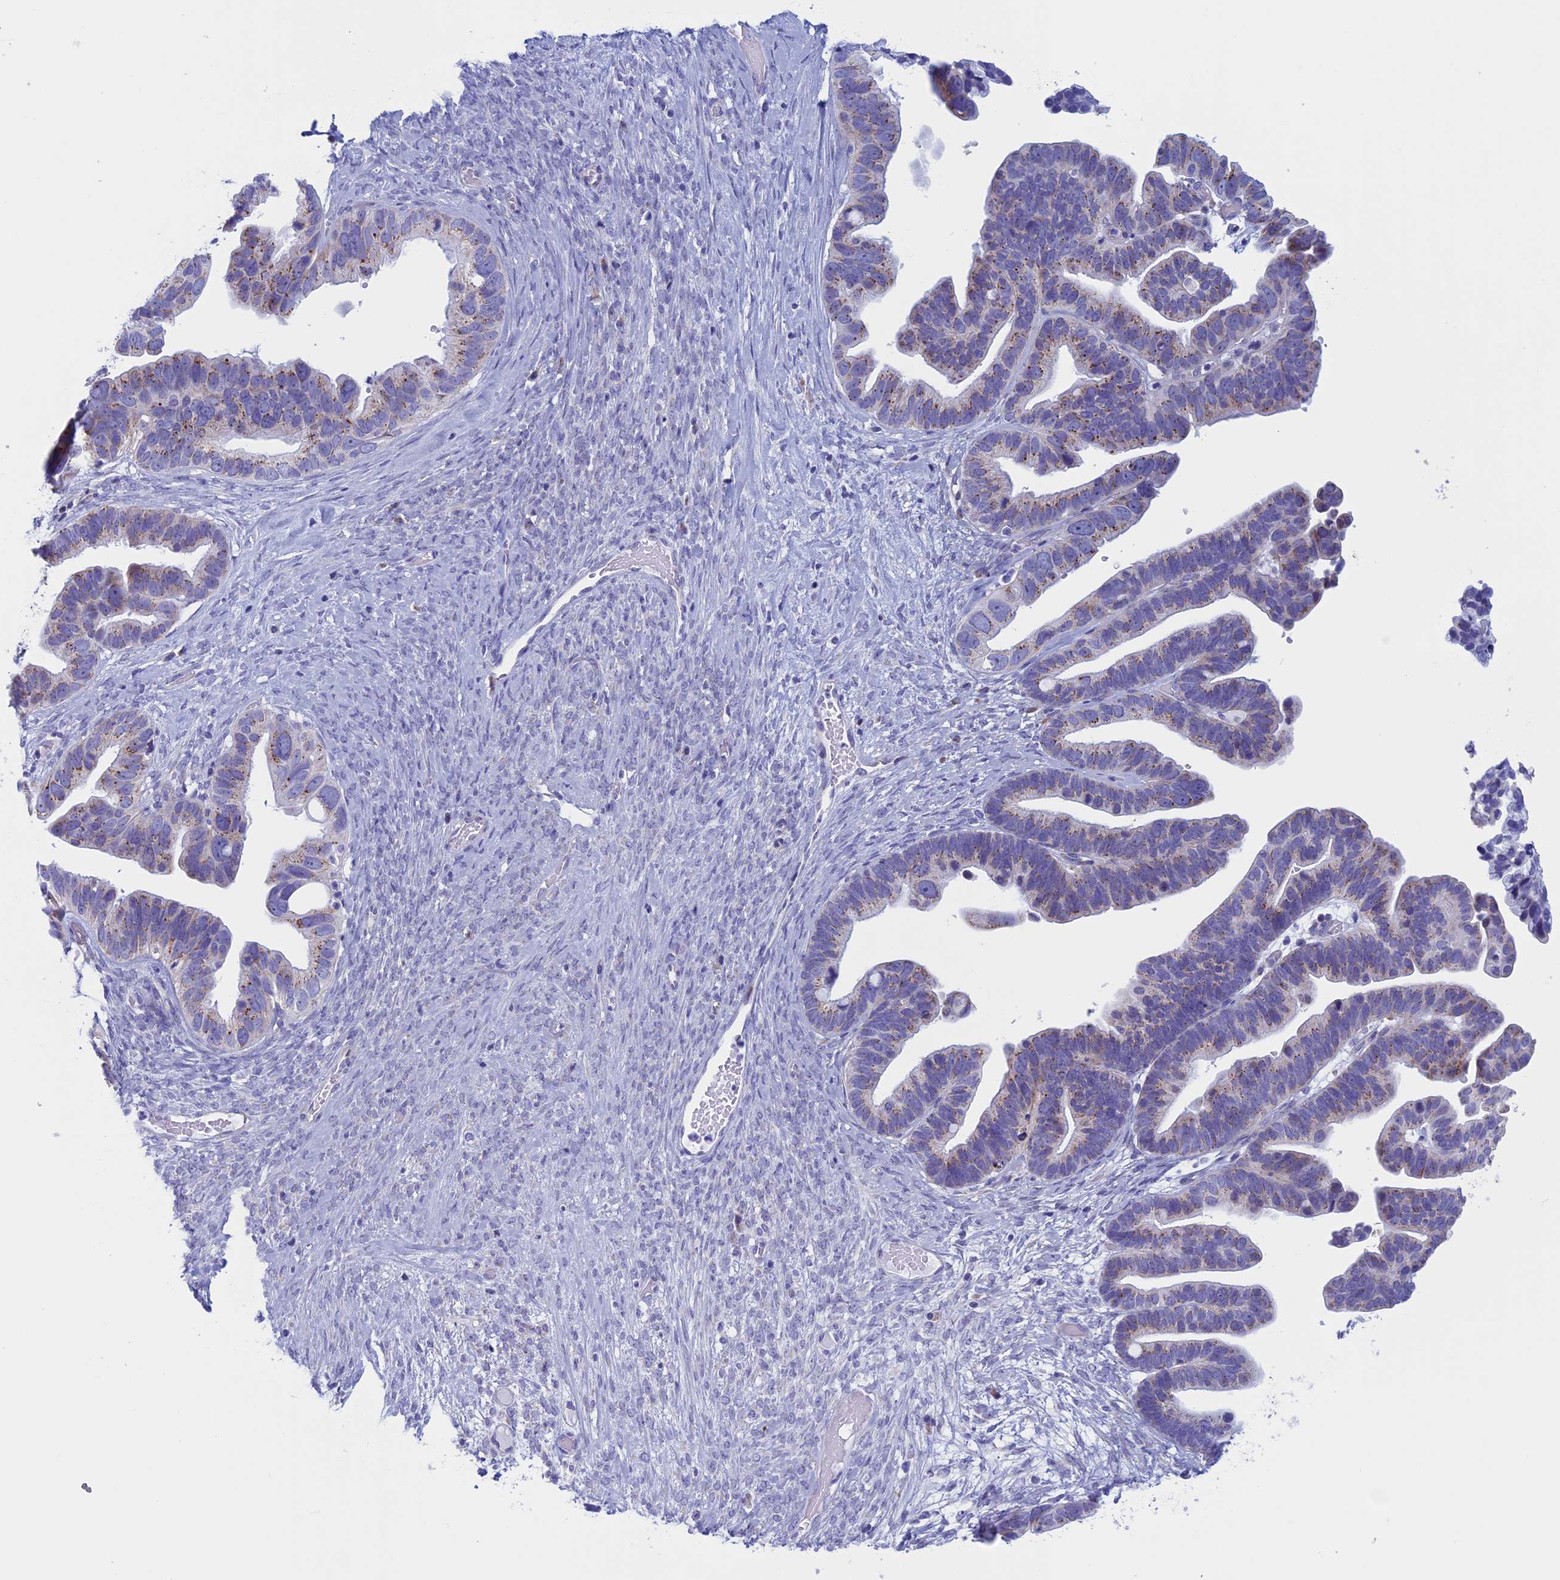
{"staining": {"intensity": "weak", "quantity": "25%-75%", "location": "cytoplasmic/membranous"}, "tissue": "ovarian cancer", "cell_type": "Tumor cells", "image_type": "cancer", "snomed": [{"axis": "morphology", "description": "Cystadenocarcinoma, serous, NOS"}, {"axis": "topography", "description": "Ovary"}], "caption": "A photomicrograph showing weak cytoplasmic/membranous expression in approximately 25%-75% of tumor cells in ovarian serous cystadenocarcinoma, as visualized by brown immunohistochemical staining.", "gene": "NDUFB9", "patient": {"sex": "female", "age": 56}}